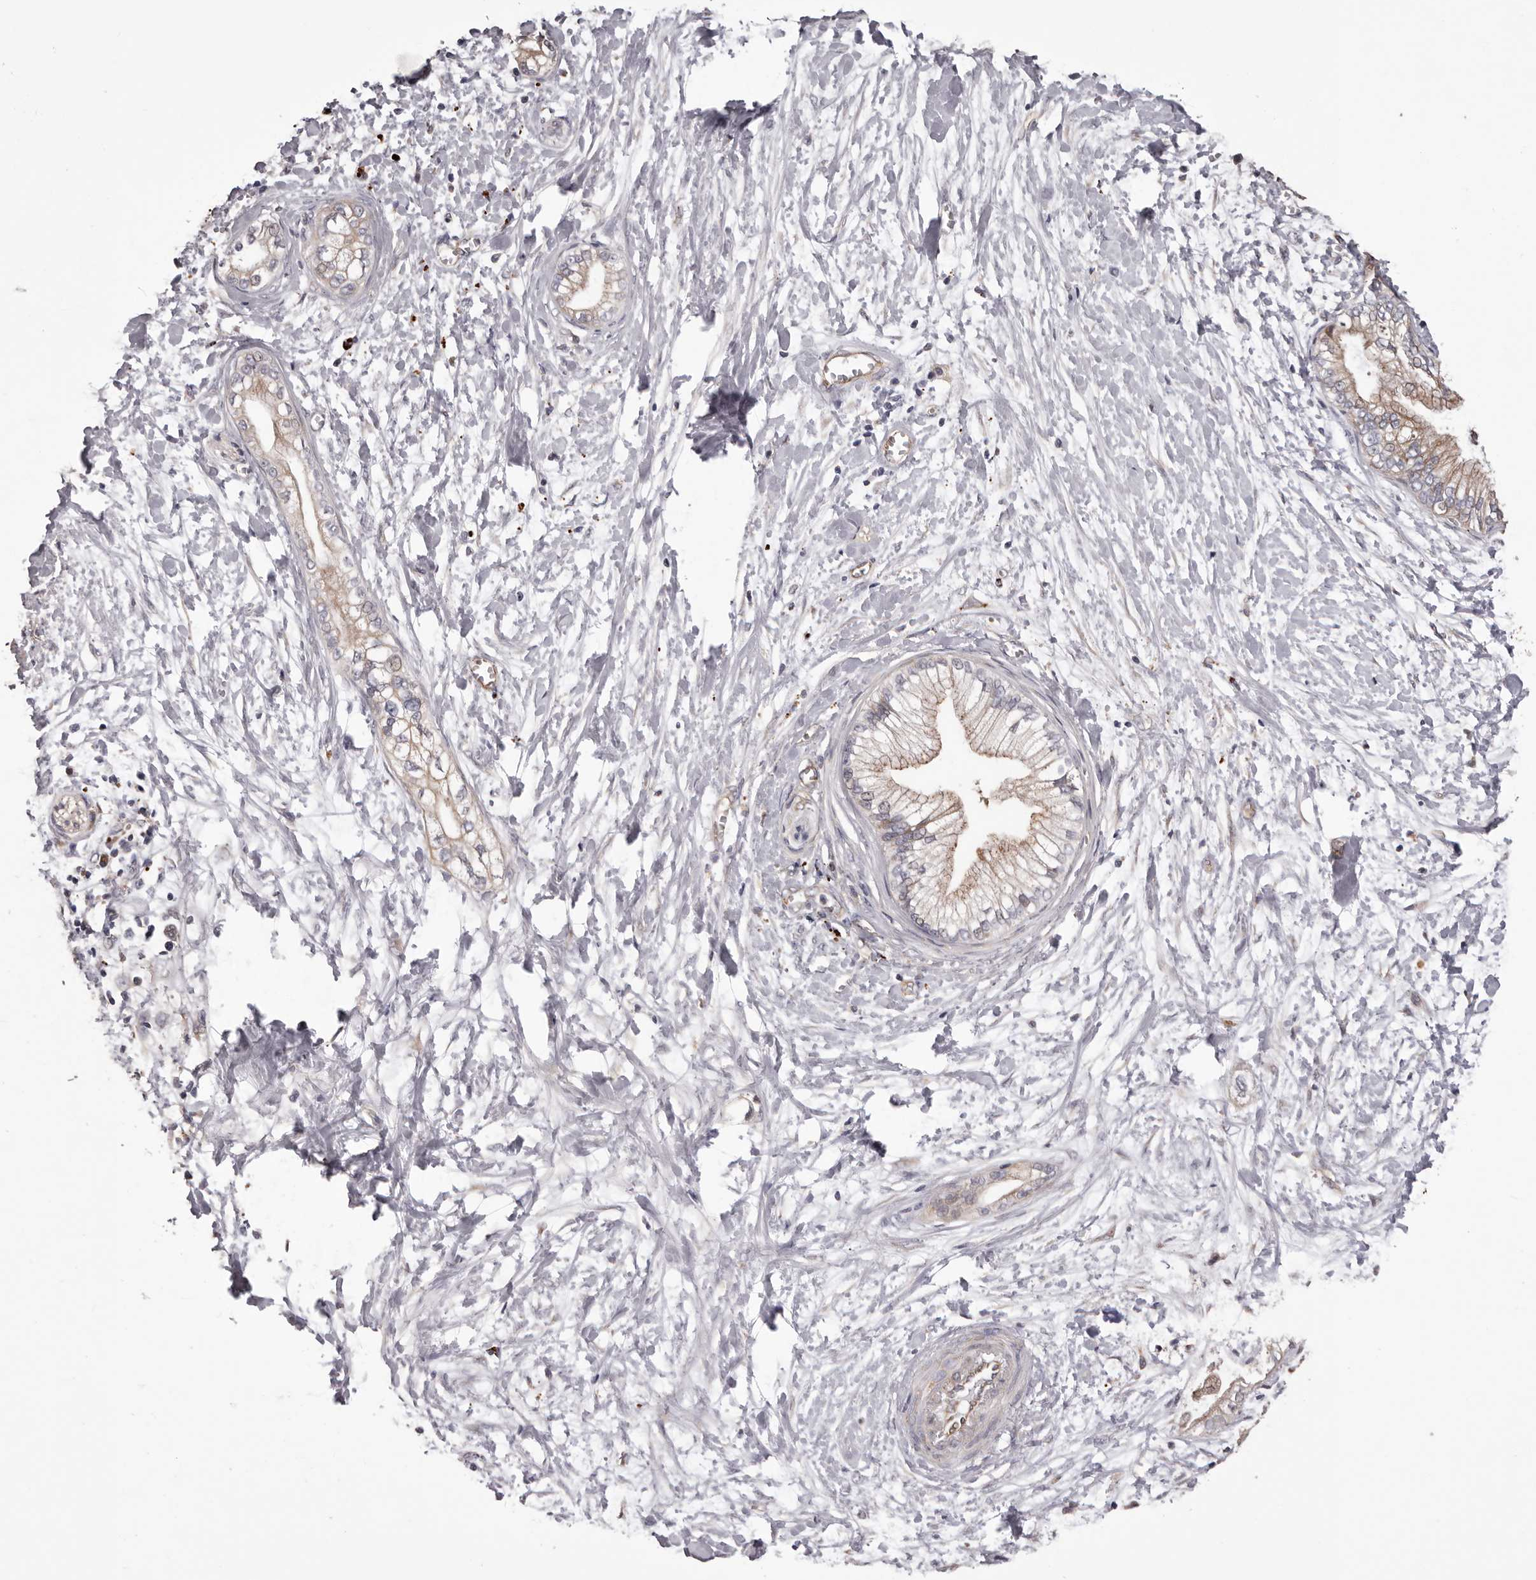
{"staining": {"intensity": "weak", "quantity": "<25%", "location": "cytoplasmic/membranous"}, "tissue": "pancreatic cancer", "cell_type": "Tumor cells", "image_type": "cancer", "snomed": [{"axis": "morphology", "description": "Adenocarcinoma, NOS"}, {"axis": "topography", "description": "Pancreas"}], "caption": "An immunohistochemistry (IHC) photomicrograph of adenocarcinoma (pancreatic) is shown. There is no staining in tumor cells of adenocarcinoma (pancreatic). The staining is performed using DAB (3,3'-diaminobenzidine) brown chromogen with nuclei counter-stained in using hematoxylin.", "gene": "CEP104", "patient": {"sex": "male", "age": 68}}